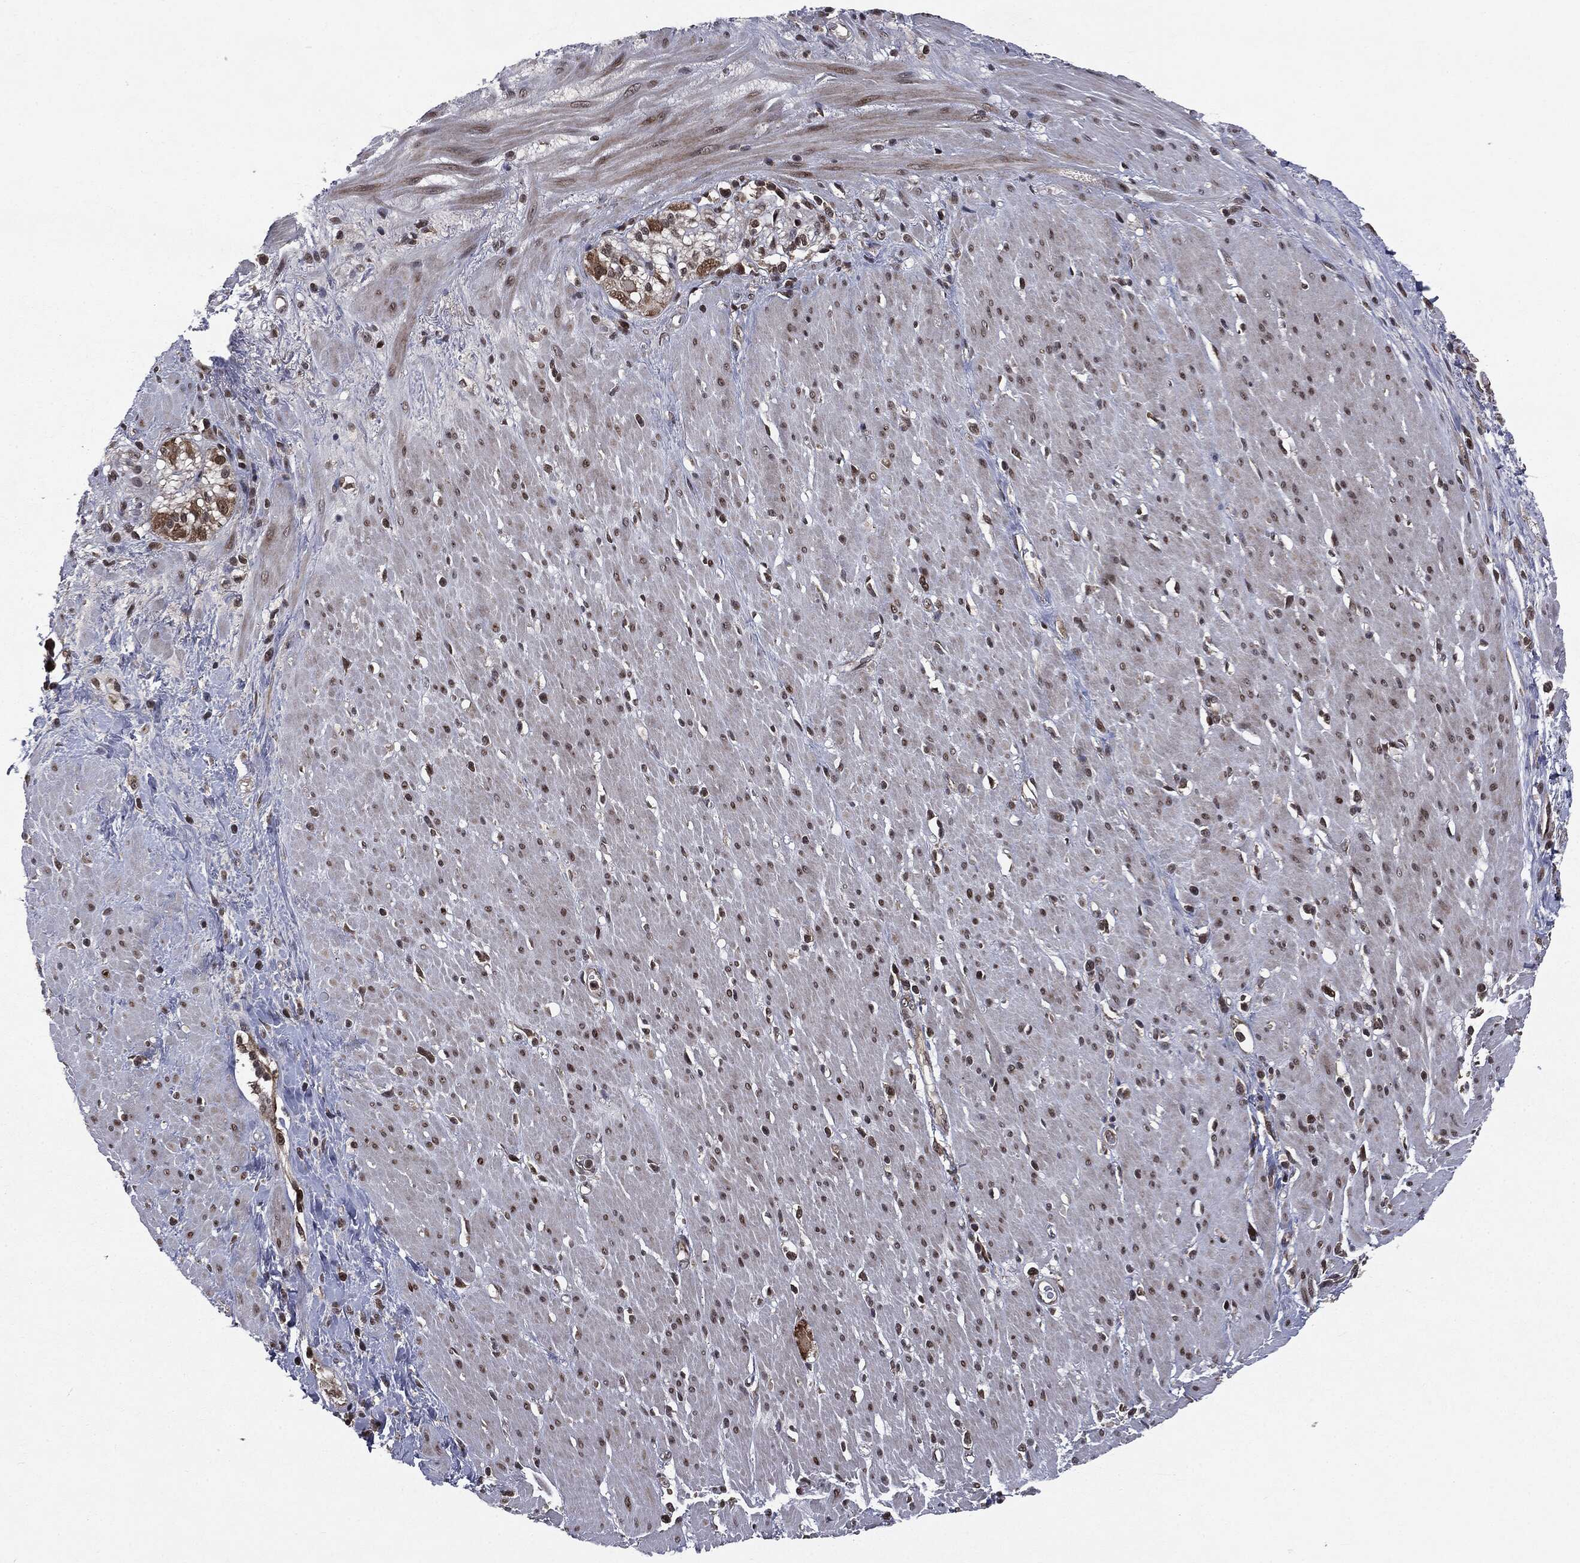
{"staining": {"intensity": "moderate", "quantity": "25%-75%", "location": "nuclear"}, "tissue": "smooth muscle", "cell_type": "Smooth muscle cells", "image_type": "normal", "snomed": [{"axis": "morphology", "description": "Normal tissue, NOS"}, {"axis": "topography", "description": "Soft tissue"}, {"axis": "topography", "description": "Smooth muscle"}], "caption": "The micrograph shows a brown stain indicating the presence of a protein in the nuclear of smooth muscle cells in smooth muscle. (DAB (3,3'-diaminobenzidine) IHC, brown staining for protein, blue staining for nuclei).", "gene": "STAU2", "patient": {"sex": "male", "age": 72}}